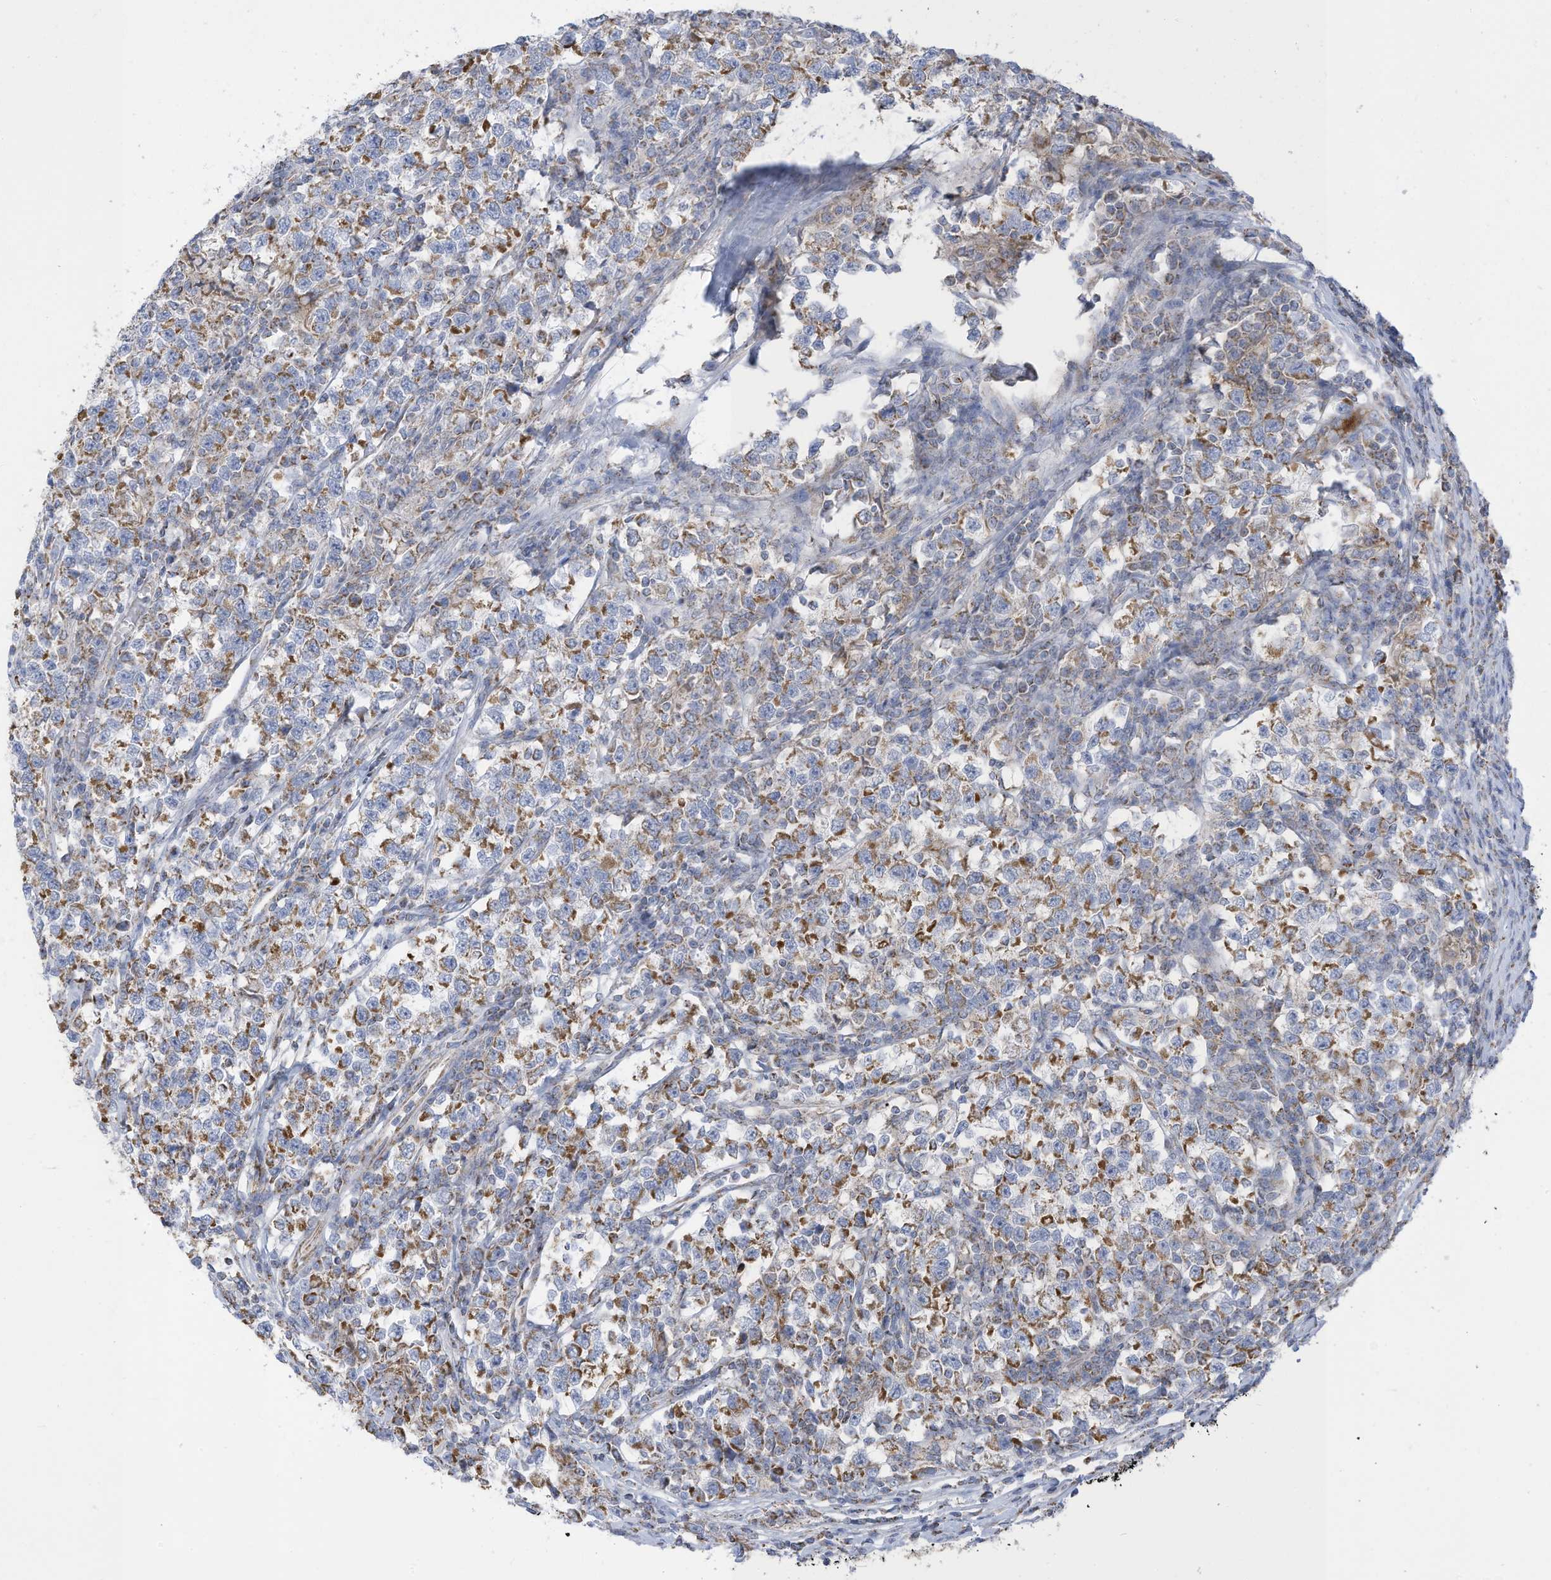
{"staining": {"intensity": "moderate", "quantity": "25%-75%", "location": "cytoplasmic/membranous"}, "tissue": "testis cancer", "cell_type": "Tumor cells", "image_type": "cancer", "snomed": [{"axis": "morphology", "description": "Normal tissue, NOS"}, {"axis": "morphology", "description": "Seminoma, NOS"}, {"axis": "topography", "description": "Testis"}], "caption": "Immunohistochemical staining of human seminoma (testis) reveals medium levels of moderate cytoplasmic/membranous protein staining in approximately 25%-75% of tumor cells. (Brightfield microscopy of DAB IHC at high magnification).", "gene": "NLN", "patient": {"sex": "male", "age": 43}}